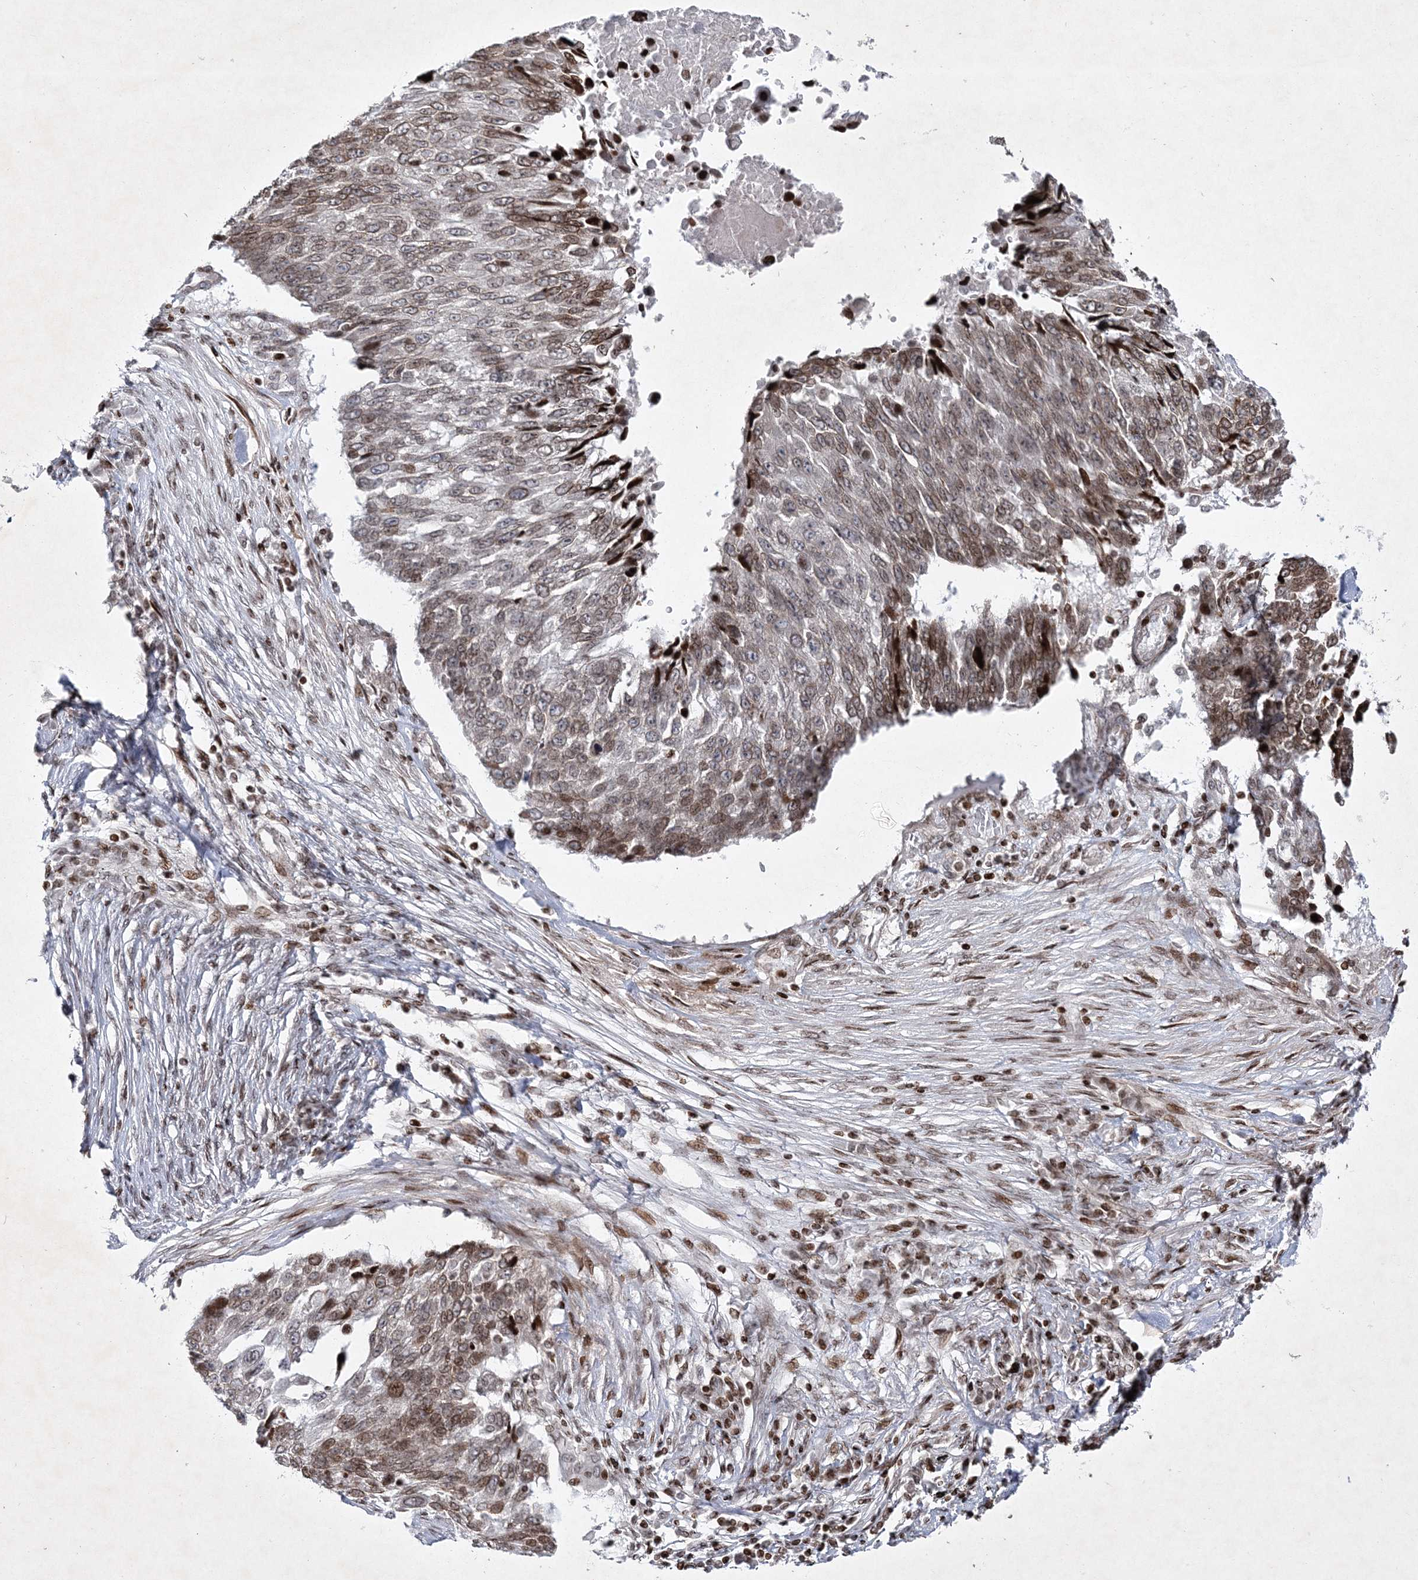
{"staining": {"intensity": "weak", "quantity": "25%-75%", "location": "nuclear"}, "tissue": "lung cancer", "cell_type": "Tumor cells", "image_type": "cancer", "snomed": [{"axis": "morphology", "description": "Squamous cell carcinoma, NOS"}, {"axis": "topography", "description": "Lung"}], "caption": "This photomicrograph reveals immunohistochemistry staining of lung squamous cell carcinoma, with low weak nuclear expression in about 25%-75% of tumor cells.", "gene": "SMIM29", "patient": {"sex": "male", "age": 66}}